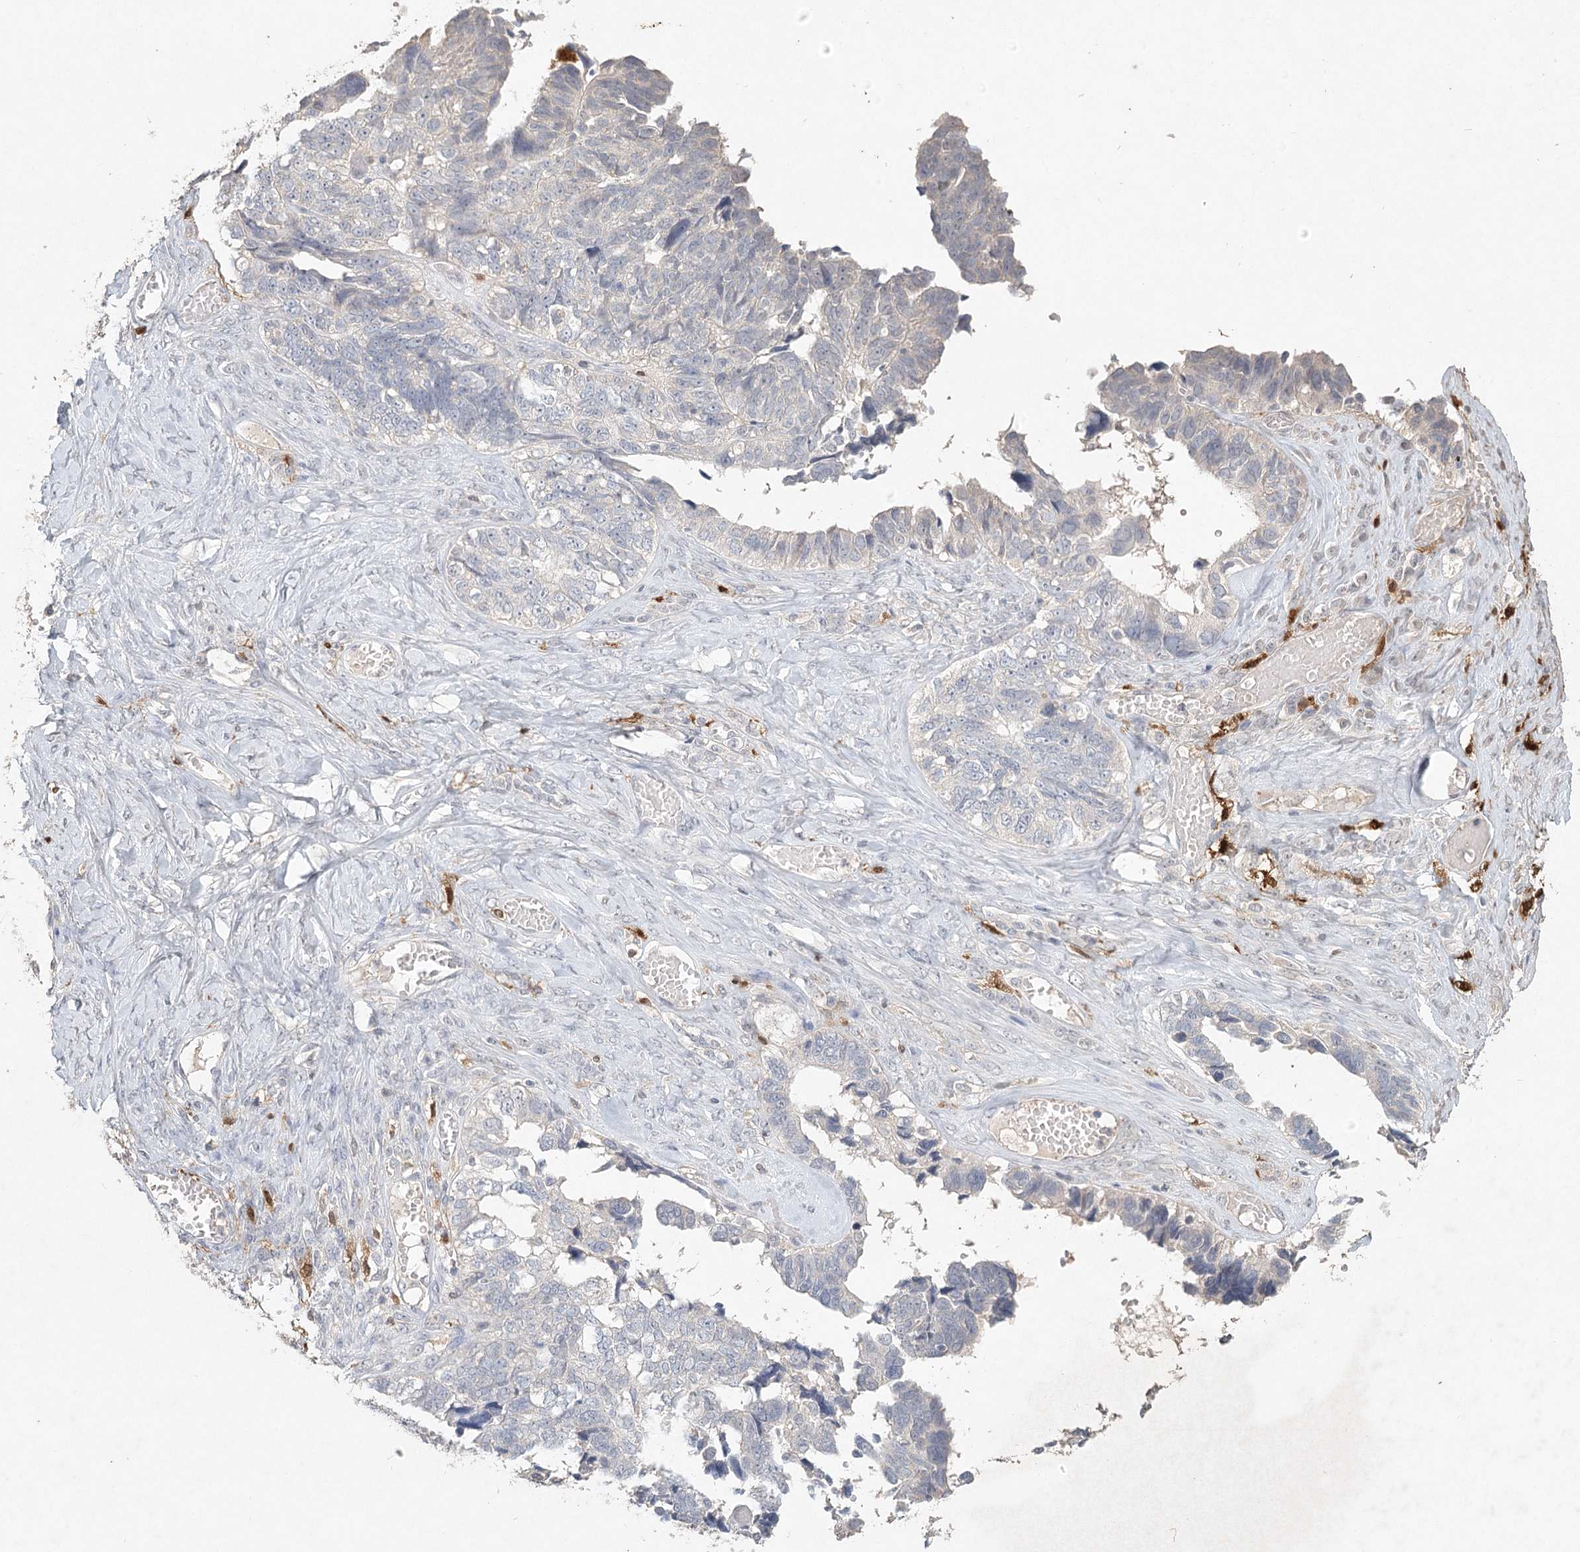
{"staining": {"intensity": "negative", "quantity": "none", "location": "none"}, "tissue": "ovarian cancer", "cell_type": "Tumor cells", "image_type": "cancer", "snomed": [{"axis": "morphology", "description": "Cystadenocarcinoma, serous, NOS"}, {"axis": "topography", "description": "Ovary"}], "caption": "A high-resolution photomicrograph shows immunohistochemistry (IHC) staining of ovarian serous cystadenocarcinoma, which exhibits no significant expression in tumor cells.", "gene": "ARSI", "patient": {"sex": "female", "age": 79}}